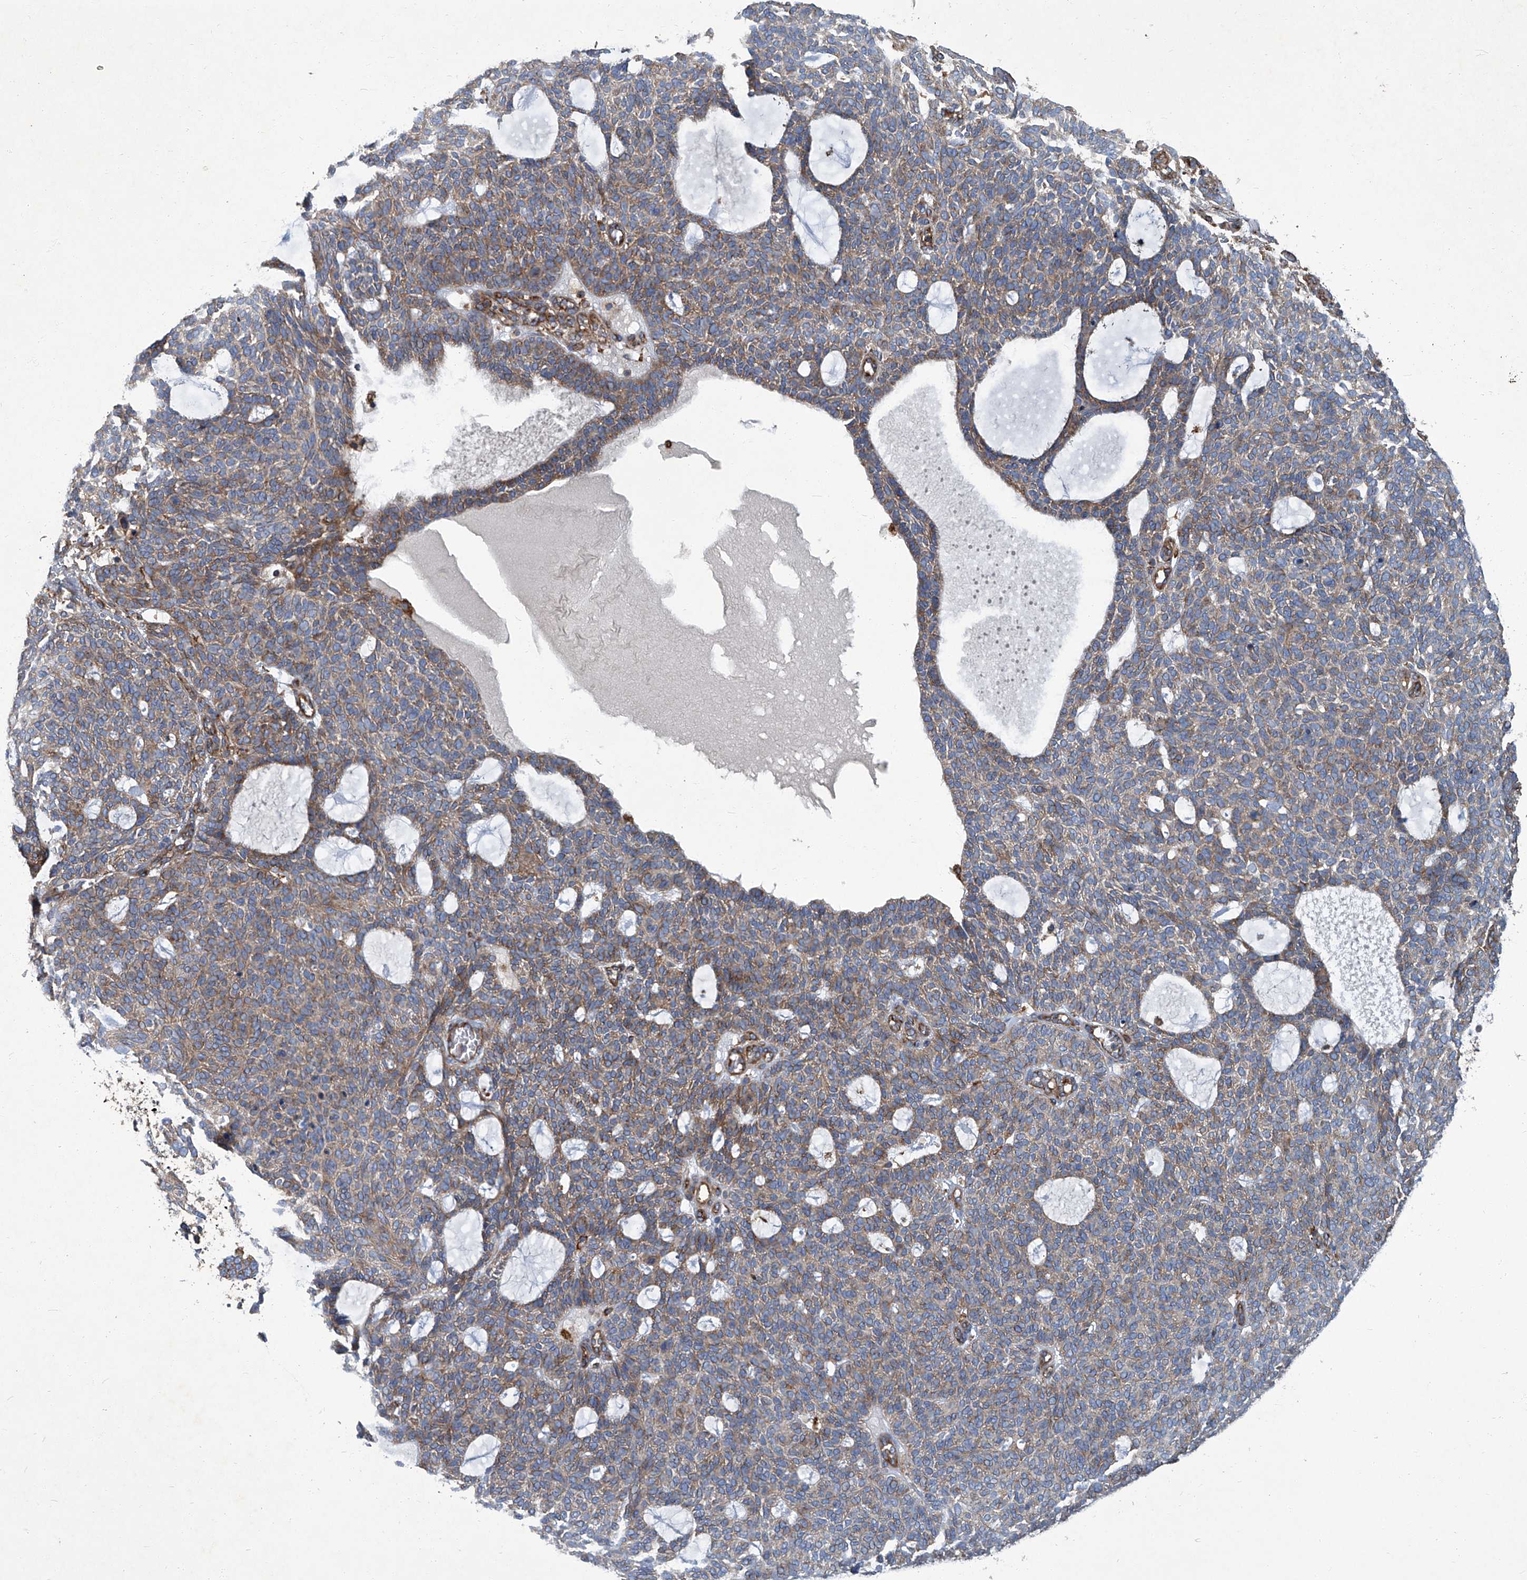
{"staining": {"intensity": "weak", "quantity": "25%-75%", "location": "cytoplasmic/membranous"}, "tissue": "skin cancer", "cell_type": "Tumor cells", "image_type": "cancer", "snomed": [{"axis": "morphology", "description": "Squamous cell carcinoma, NOS"}, {"axis": "topography", "description": "Skin"}], "caption": "Skin cancer was stained to show a protein in brown. There is low levels of weak cytoplasmic/membranous staining in about 25%-75% of tumor cells. The protein is stained brown, and the nuclei are stained in blue (DAB (3,3'-diaminobenzidine) IHC with brightfield microscopy, high magnification).", "gene": "PIGH", "patient": {"sex": "female", "age": 90}}